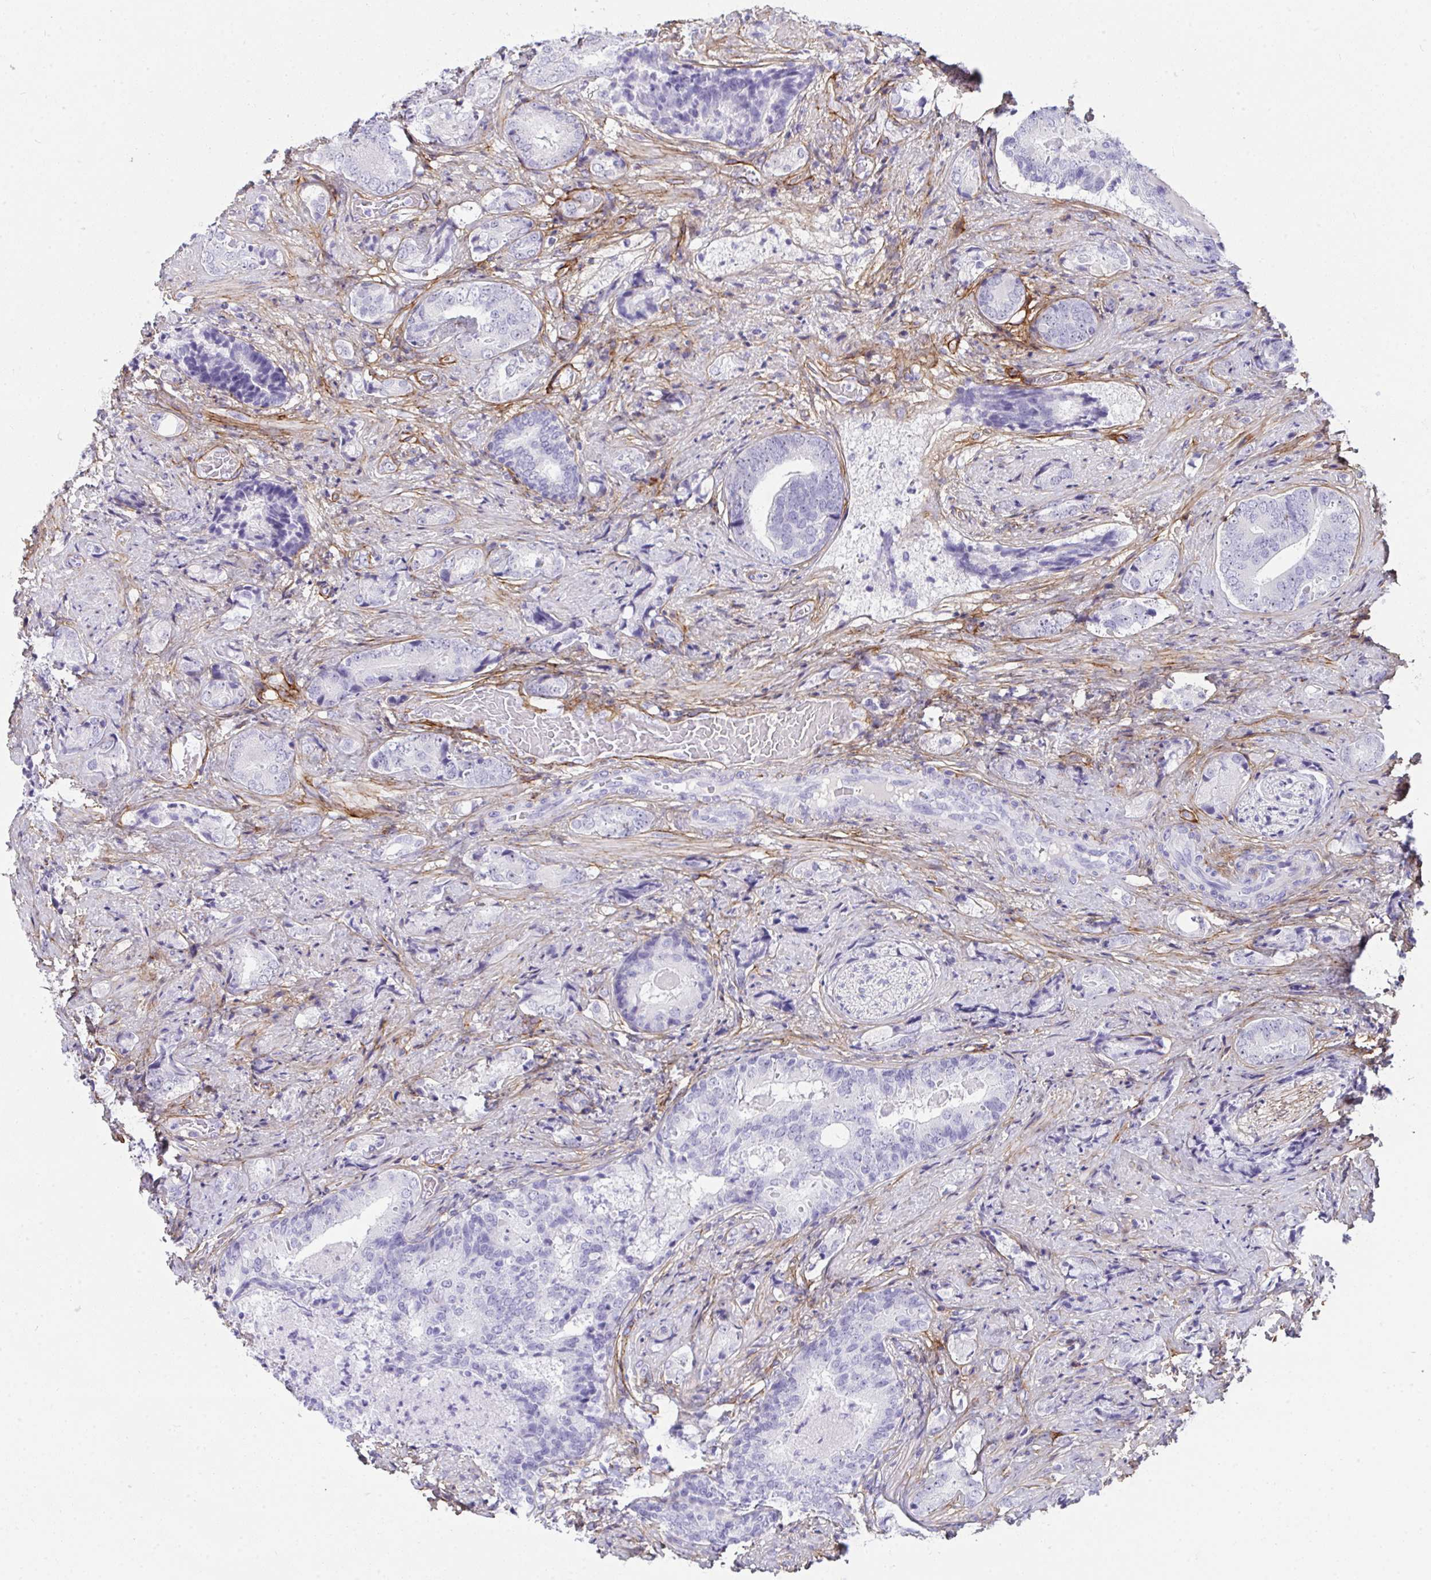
{"staining": {"intensity": "negative", "quantity": "none", "location": "none"}, "tissue": "prostate cancer", "cell_type": "Tumor cells", "image_type": "cancer", "snomed": [{"axis": "morphology", "description": "Adenocarcinoma, High grade"}, {"axis": "topography", "description": "Prostate"}], "caption": "High magnification brightfield microscopy of prostate cancer stained with DAB (brown) and counterstained with hematoxylin (blue): tumor cells show no significant staining.", "gene": "LHFPL6", "patient": {"sex": "male", "age": 62}}